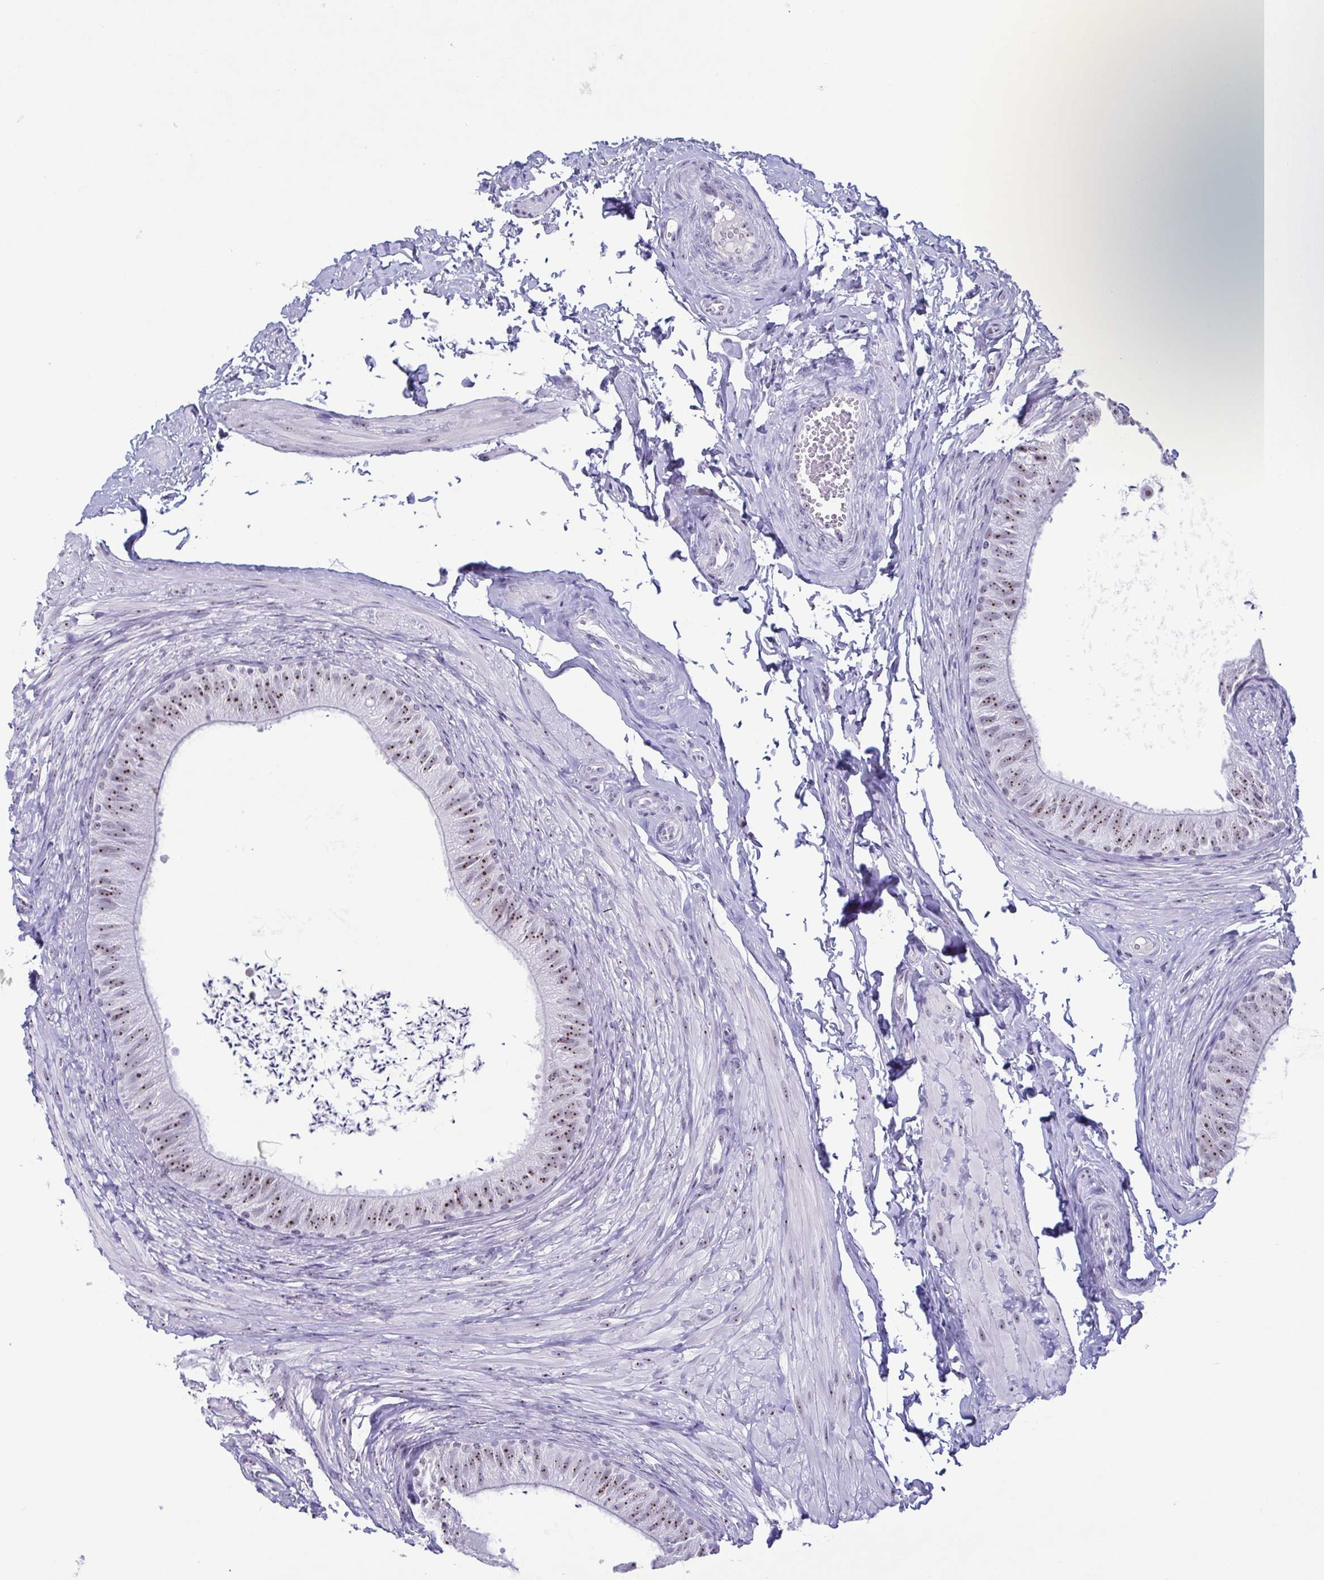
{"staining": {"intensity": "moderate", "quantity": ">75%", "location": "nuclear"}, "tissue": "epididymis", "cell_type": "Glandular cells", "image_type": "normal", "snomed": [{"axis": "morphology", "description": "Normal tissue, NOS"}, {"axis": "topography", "description": "Epididymis, spermatic cord, NOS"}, {"axis": "topography", "description": "Epididymis"}, {"axis": "topography", "description": "Peripheral nerve tissue"}], "caption": "Protein expression analysis of normal epididymis shows moderate nuclear staining in about >75% of glandular cells.", "gene": "BZW1", "patient": {"sex": "male", "age": 29}}